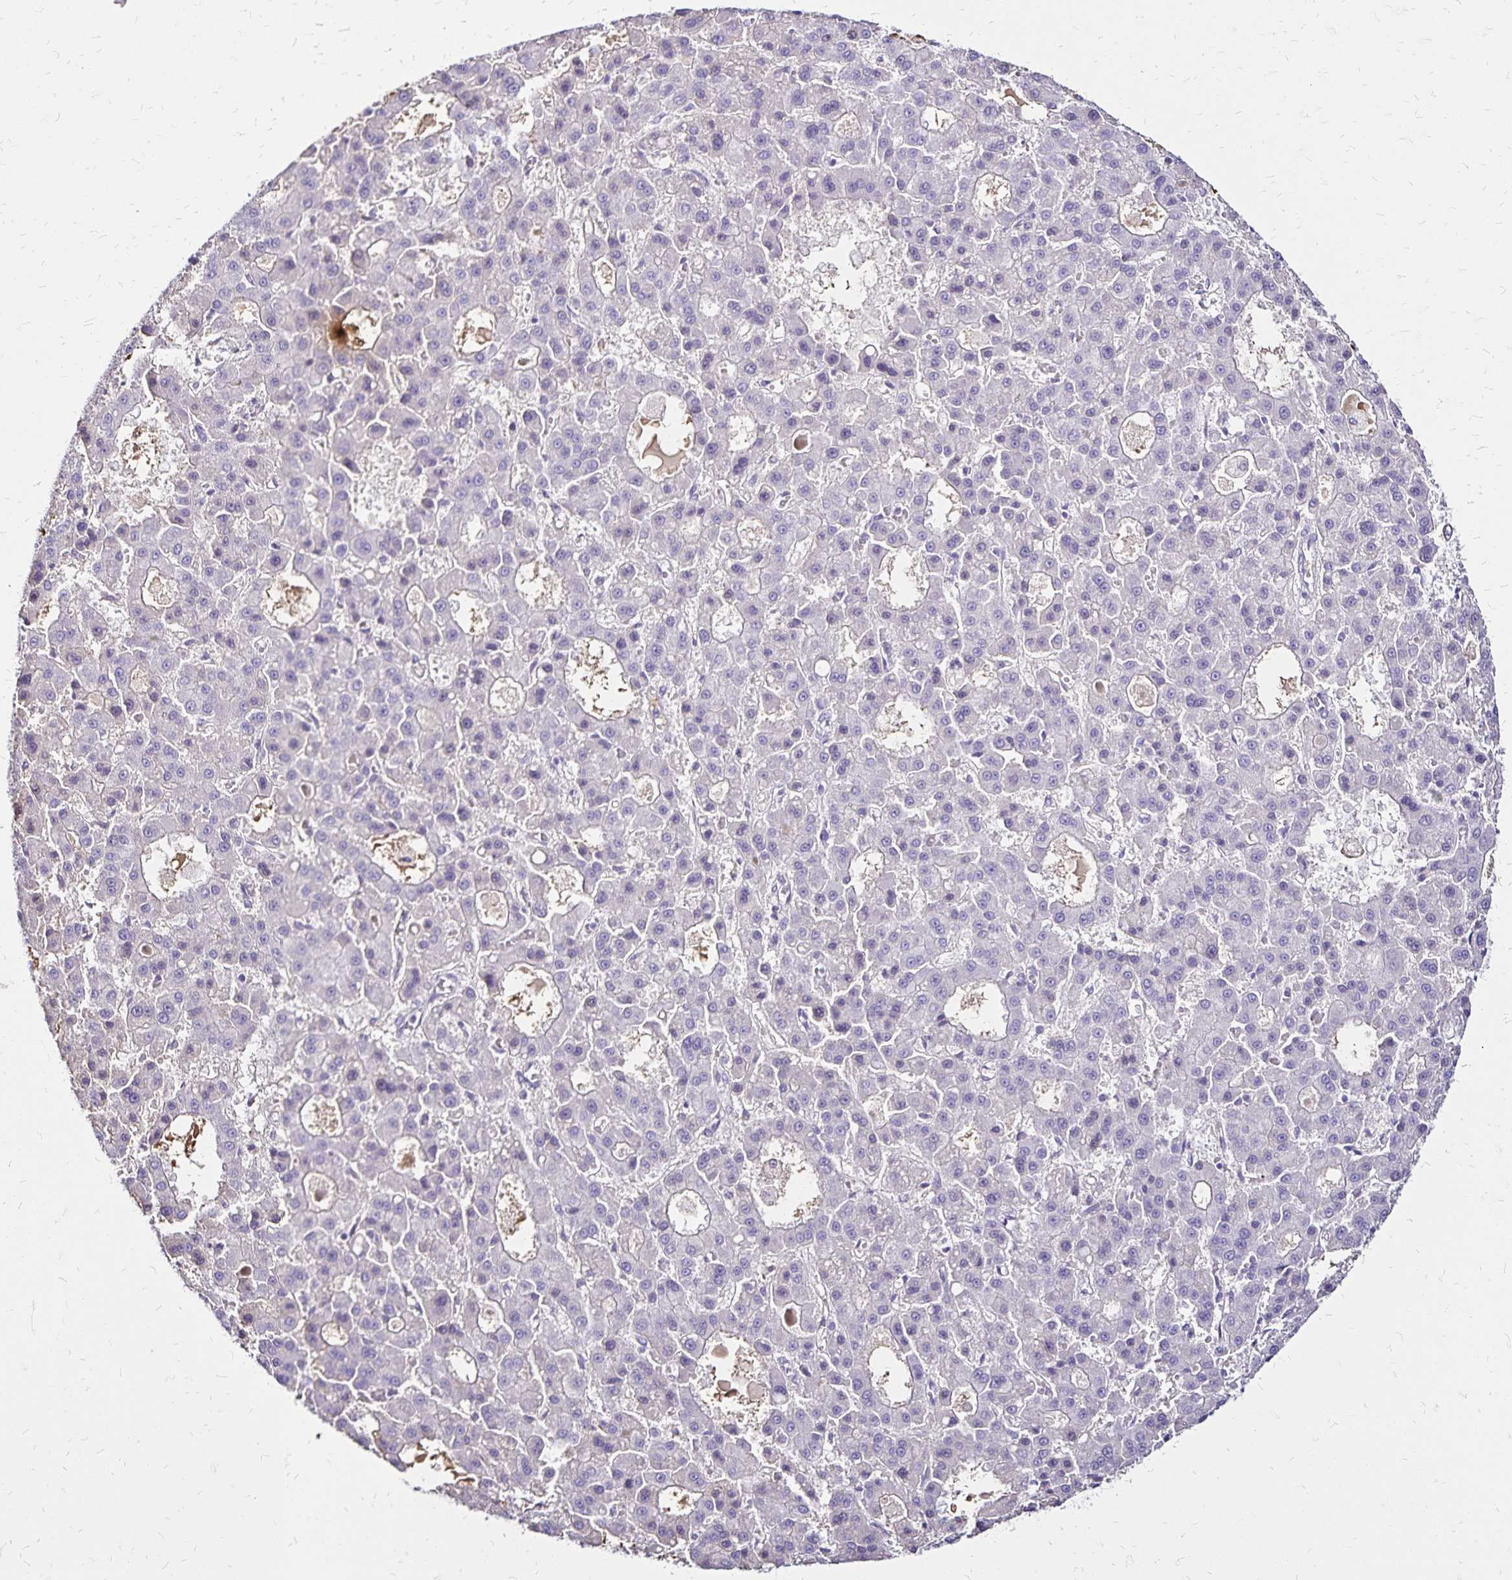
{"staining": {"intensity": "negative", "quantity": "none", "location": "none"}, "tissue": "liver cancer", "cell_type": "Tumor cells", "image_type": "cancer", "snomed": [{"axis": "morphology", "description": "Carcinoma, Hepatocellular, NOS"}, {"axis": "topography", "description": "Liver"}], "caption": "IHC of hepatocellular carcinoma (liver) reveals no positivity in tumor cells.", "gene": "KISS1", "patient": {"sex": "male", "age": 70}}